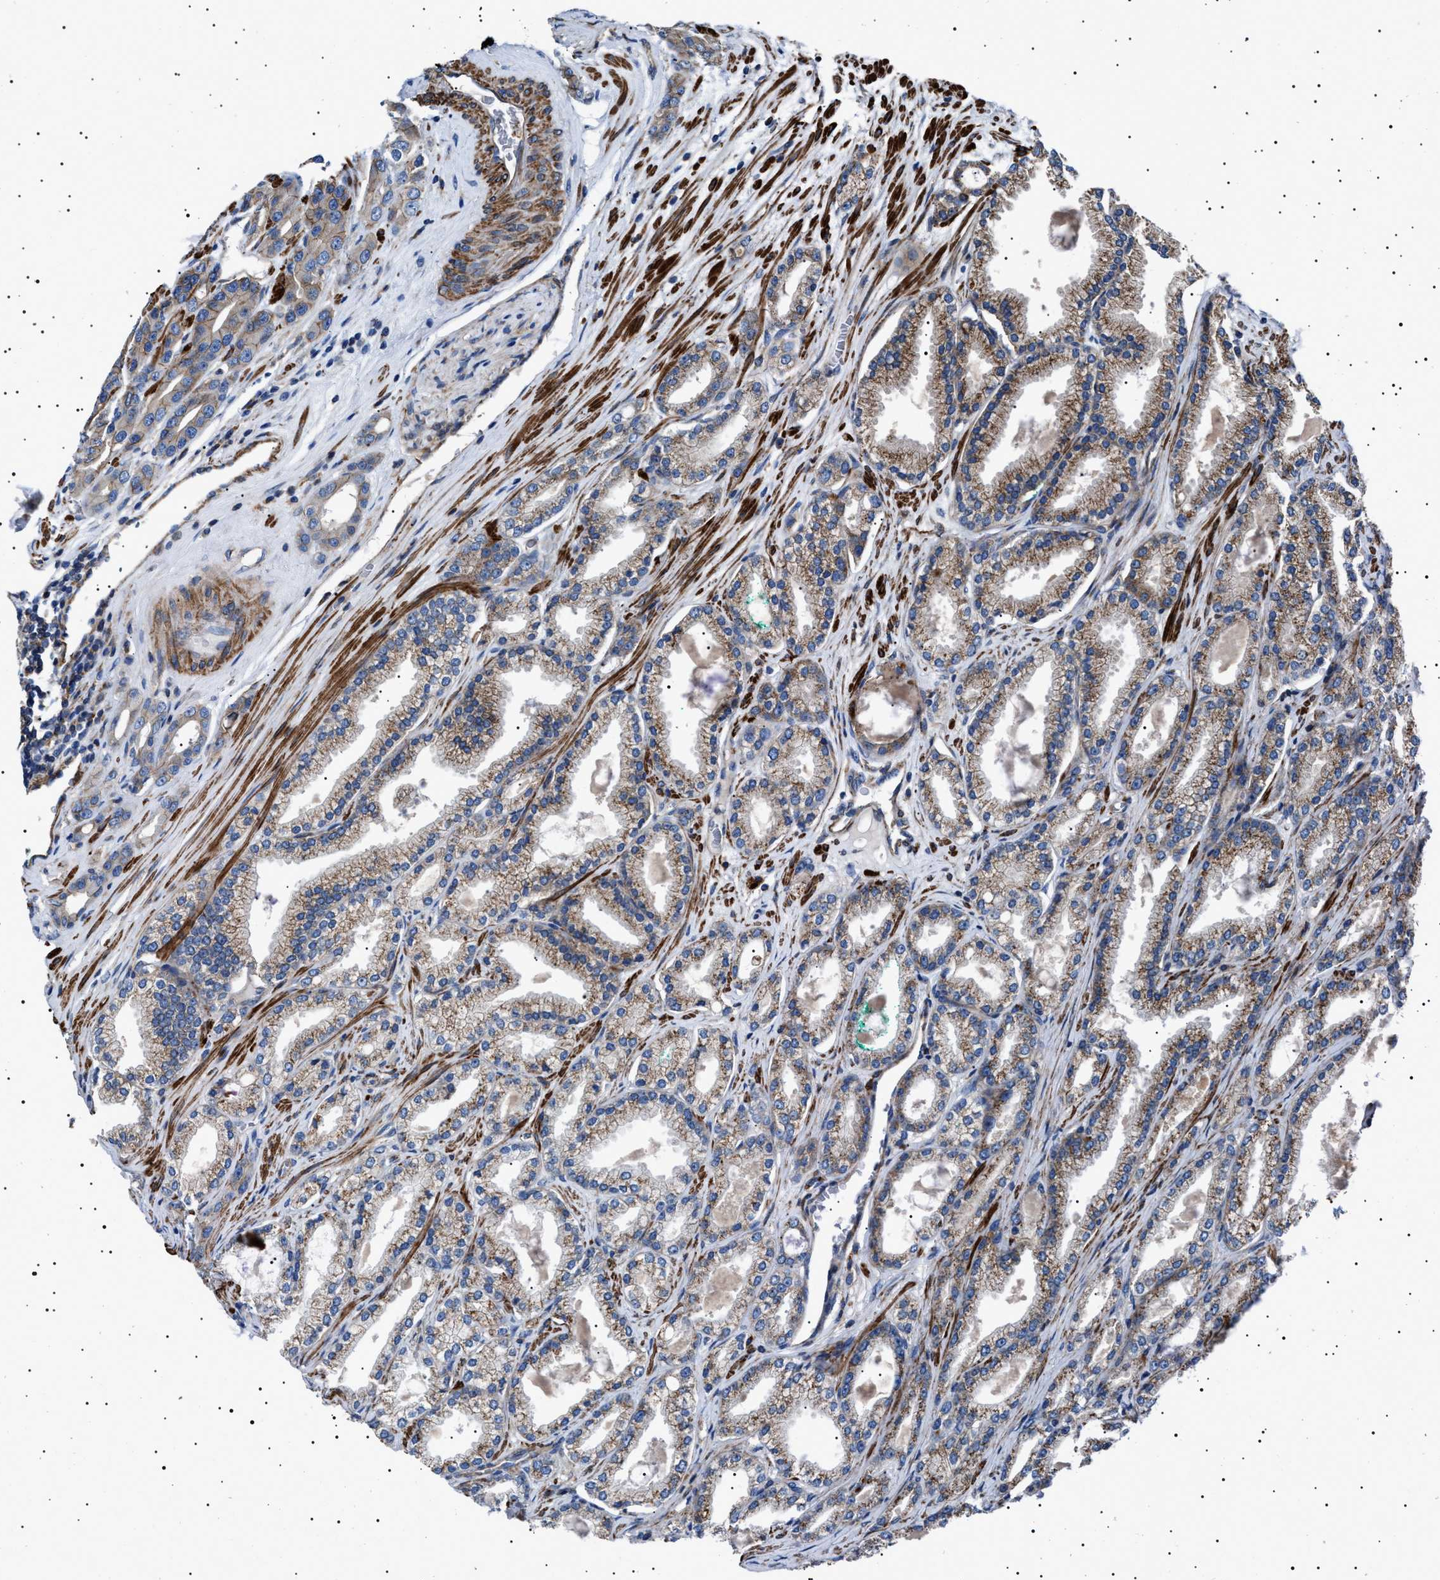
{"staining": {"intensity": "moderate", "quantity": "25%-75%", "location": "cytoplasmic/membranous"}, "tissue": "prostate cancer", "cell_type": "Tumor cells", "image_type": "cancer", "snomed": [{"axis": "morphology", "description": "Adenocarcinoma, High grade"}, {"axis": "topography", "description": "Prostate"}], "caption": "High-magnification brightfield microscopy of high-grade adenocarcinoma (prostate) stained with DAB (brown) and counterstained with hematoxylin (blue). tumor cells exhibit moderate cytoplasmic/membranous positivity is appreciated in about25%-75% of cells.", "gene": "NEU1", "patient": {"sex": "male", "age": 71}}